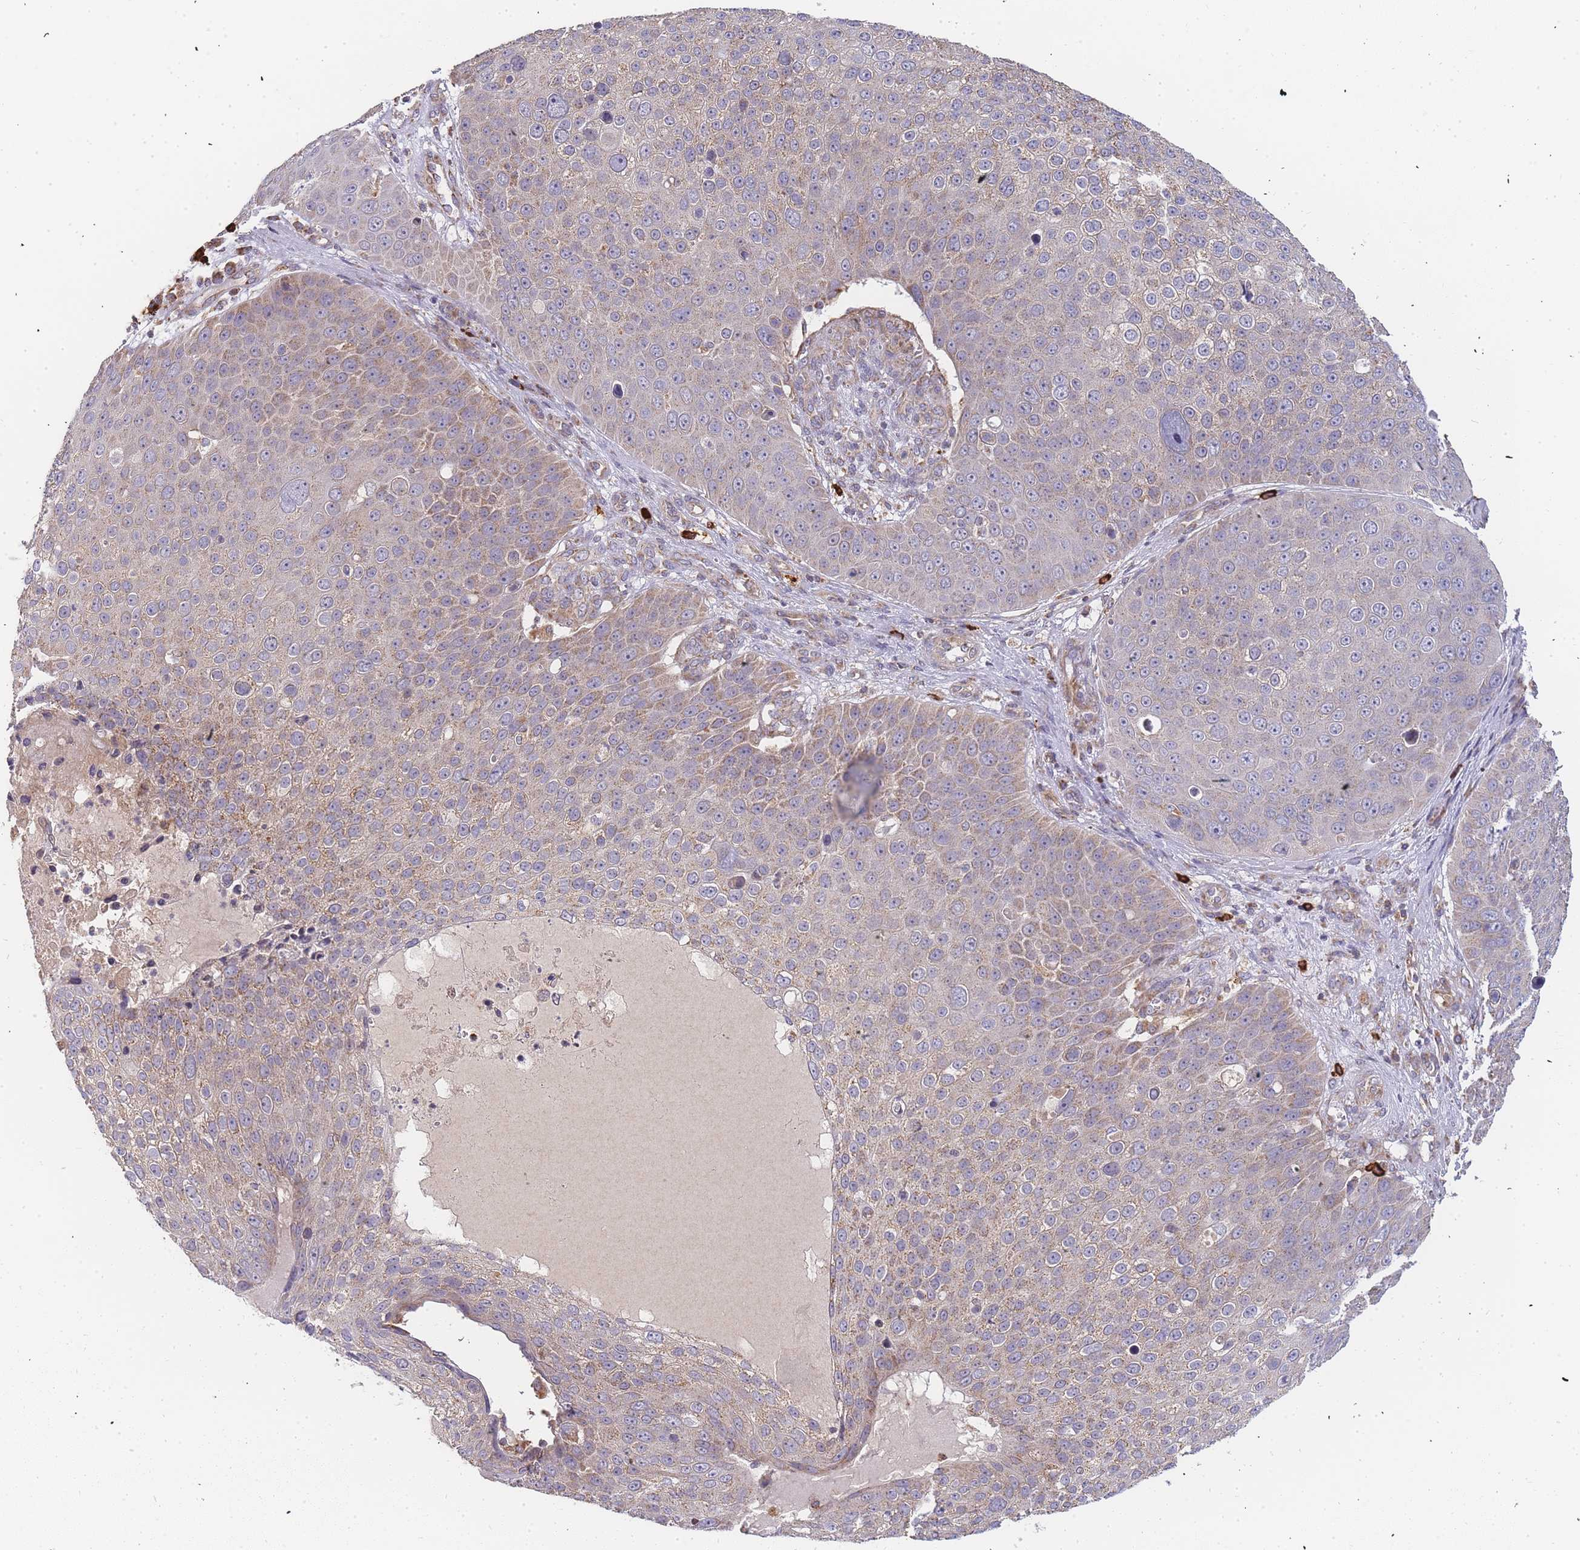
{"staining": {"intensity": "weak", "quantity": "25%-75%", "location": "cytoplasmic/membranous"}, "tissue": "skin cancer", "cell_type": "Tumor cells", "image_type": "cancer", "snomed": [{"axis": "morphology", "description": "Squamous cell carcinoma, NOS"}, {"axis": "topography", "description": "Skin"}], "caption": "A low amount of weak cytoplasmic/membranous staining is appreciated in approximately 25%-75% of tumor cells in squamous cell carcinoma (skin) tissue.", "gene": "ADCY9", "patient": {"sex": "male", "age": 71}}